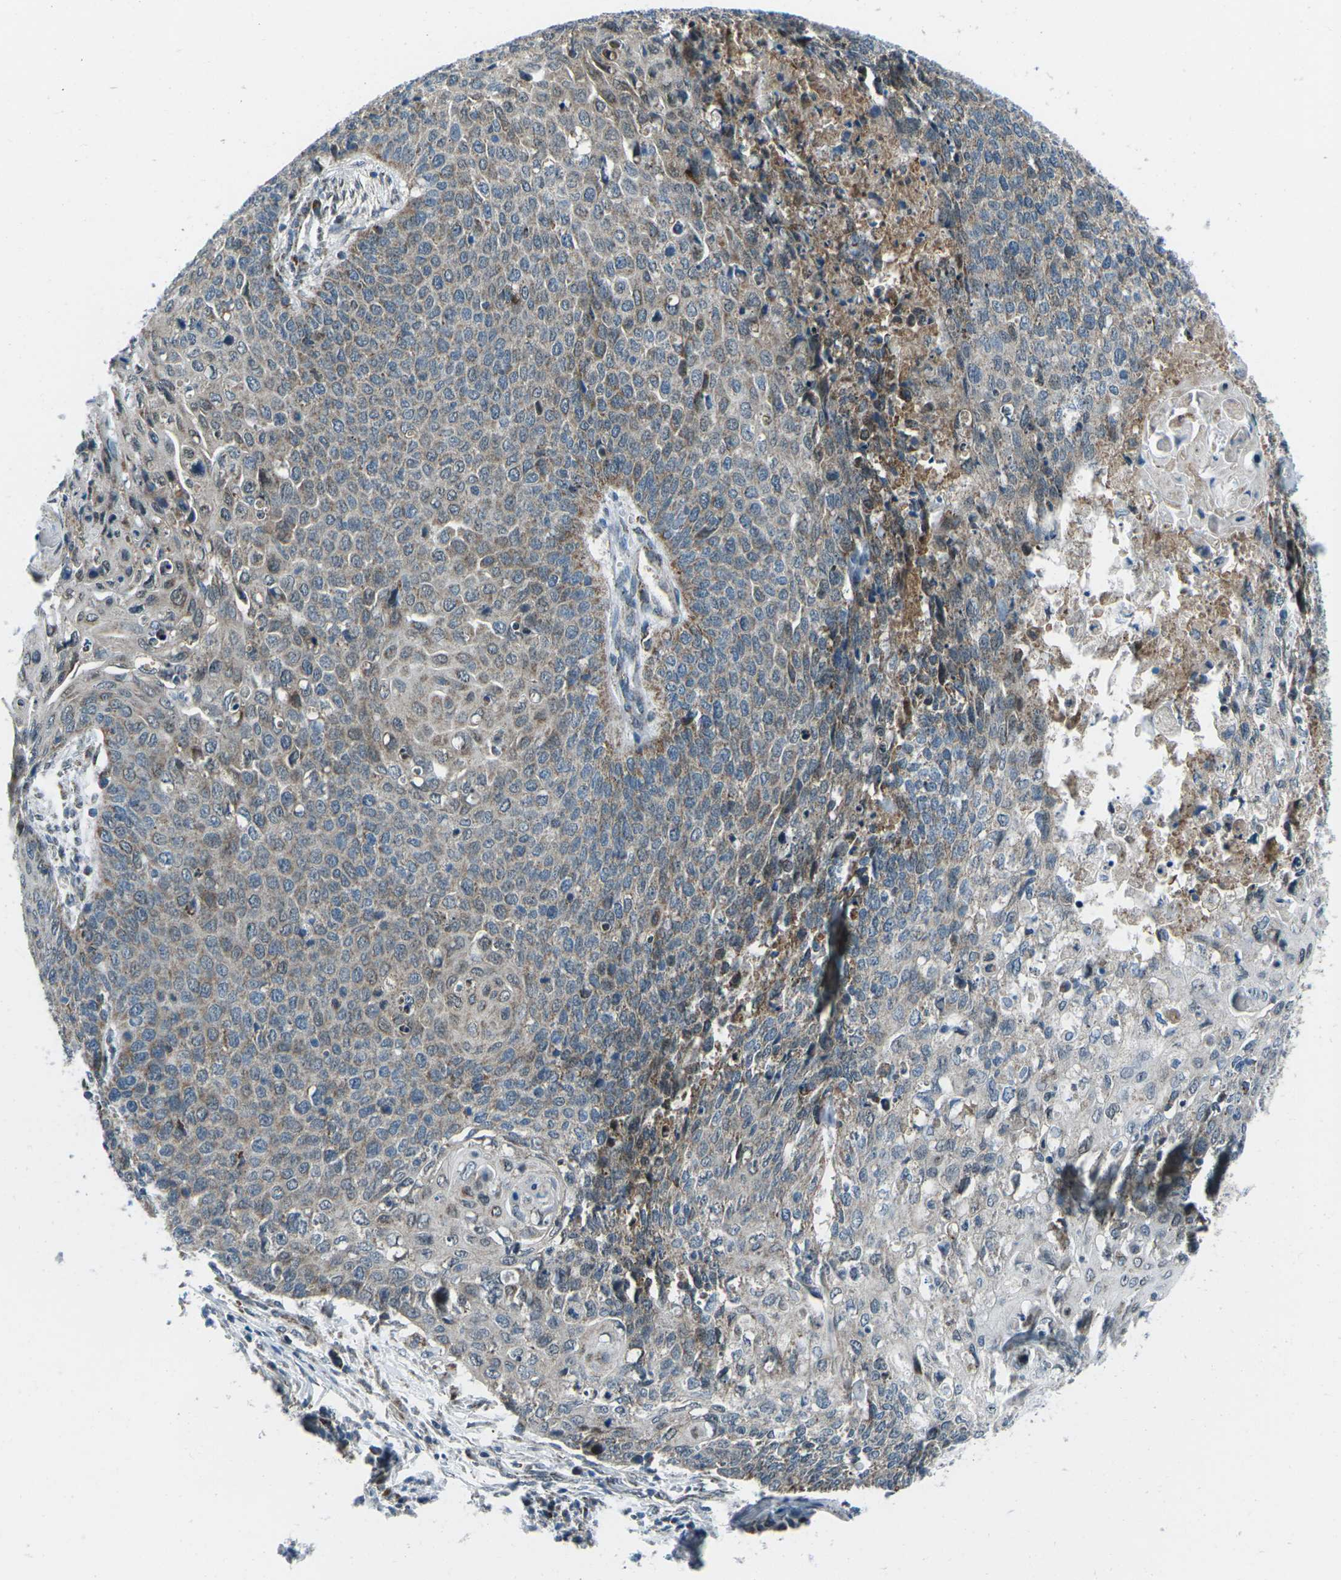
{"staining": {"intensity": "moderate", "quantity": "<25%", "location": "cytoplasmic/membranous"}, "tissue": "cervical cancer", "cell_type": "Tumor cells", "image_type": "cancer", "snomed": [{"axis": "morphology", "description": "Squamous cell carcinoma, NOS"}, {"axis": "topography", "description": "Cervix"}], "caption": "Protein expression analysis of human squamous cell carcinoma (cervical) reveals moderate cytoplasmic/membranous positivity in approximately <25% of tumor cells.", "gene": "RFESD", "patient": {"sex": "female", "age": 39}}